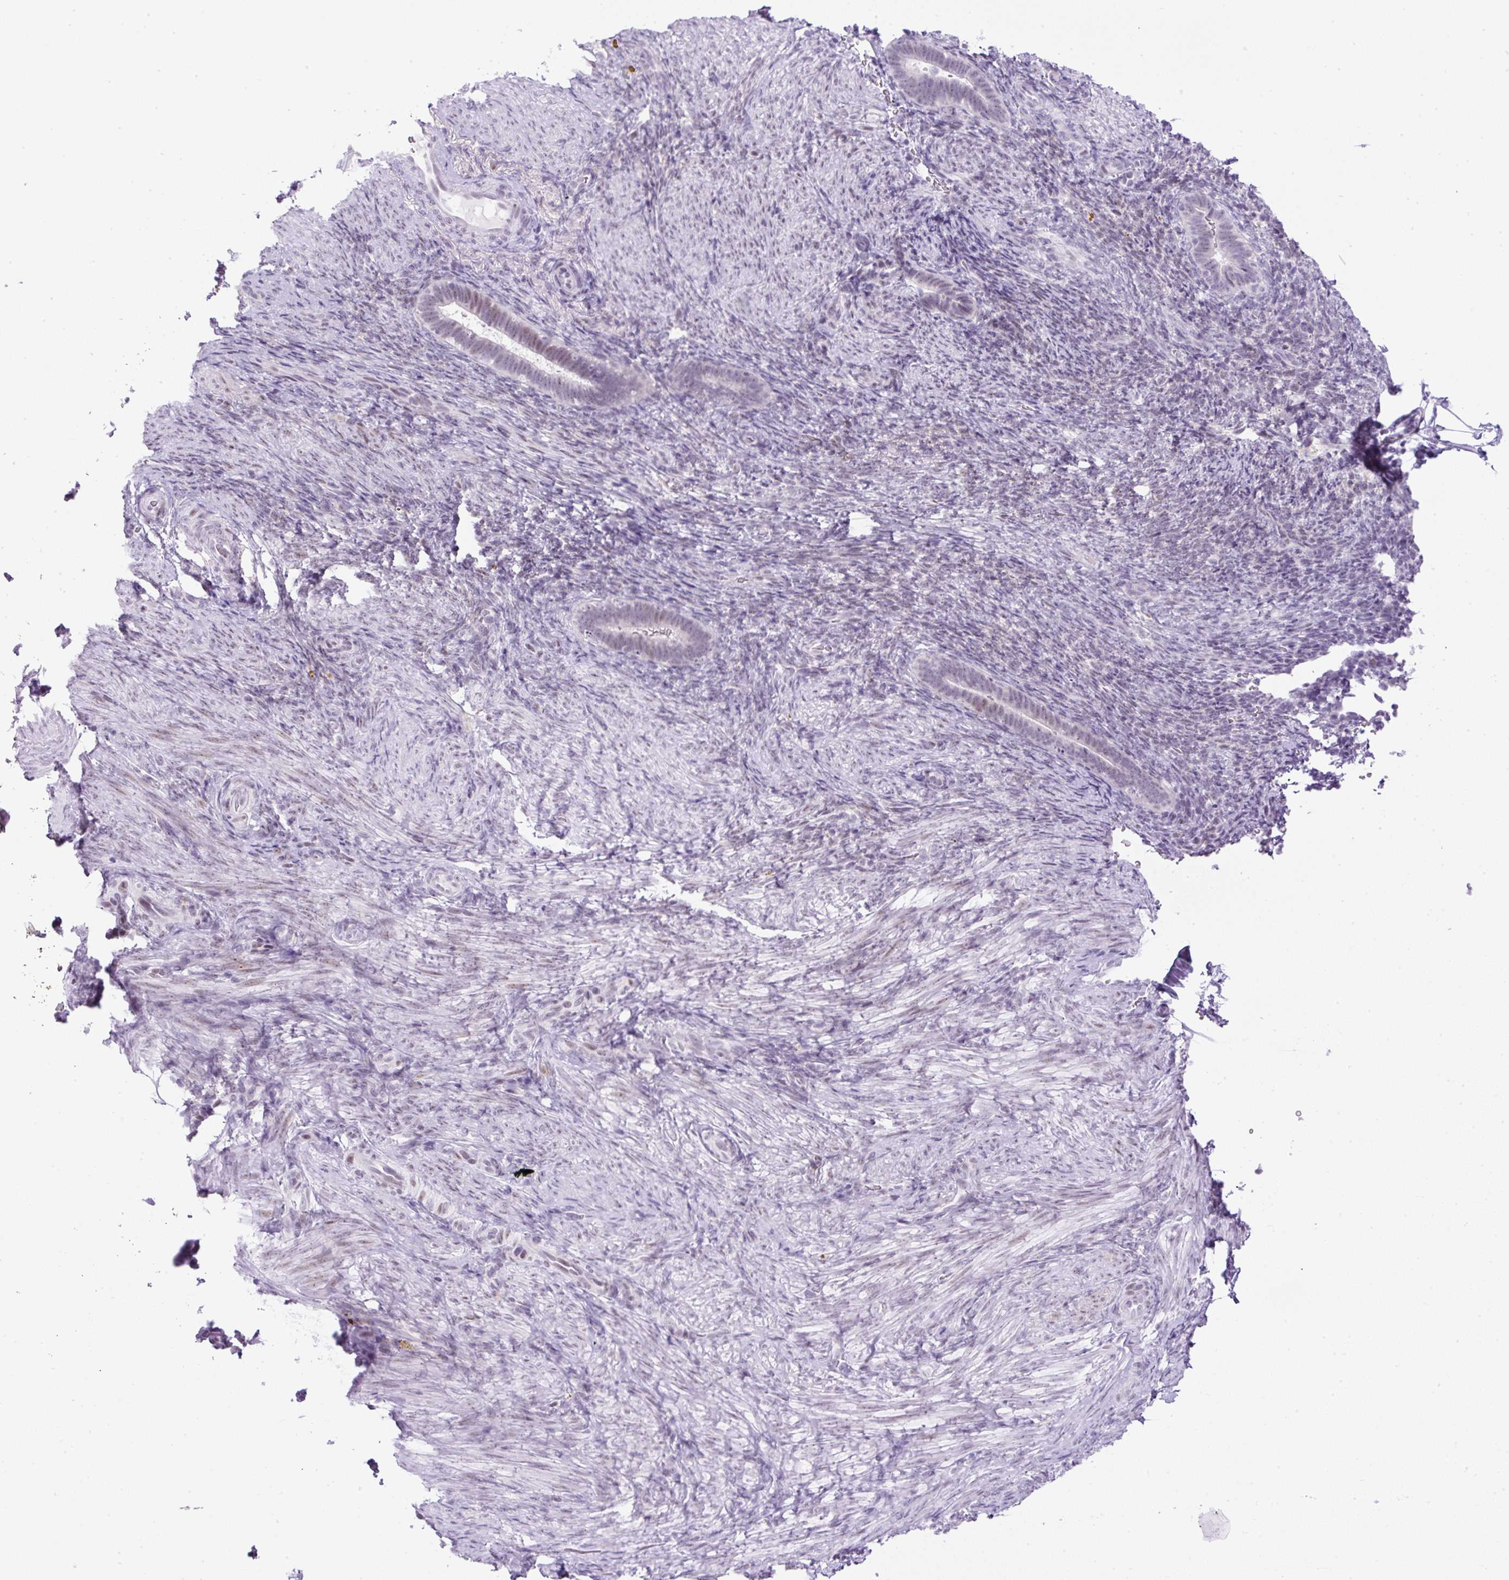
{"staining": {"intensity": "negative", "quantity": "none", "location": "none"}, "tissue": "endometrium", "cell_type": "Cells in endometrial stroma", "image_type": "normal", "snomed": [{"axis": "morphology", "description": "Normal tissue, NOS"}, {"axis": "topography", "description": "Endometrium"}], "caption": "IHC of normal endometrium shows no expression in cells in endometrial stroma.", "gene": "RHBDD2", "patient": {"sex": "female", "age": 34}}